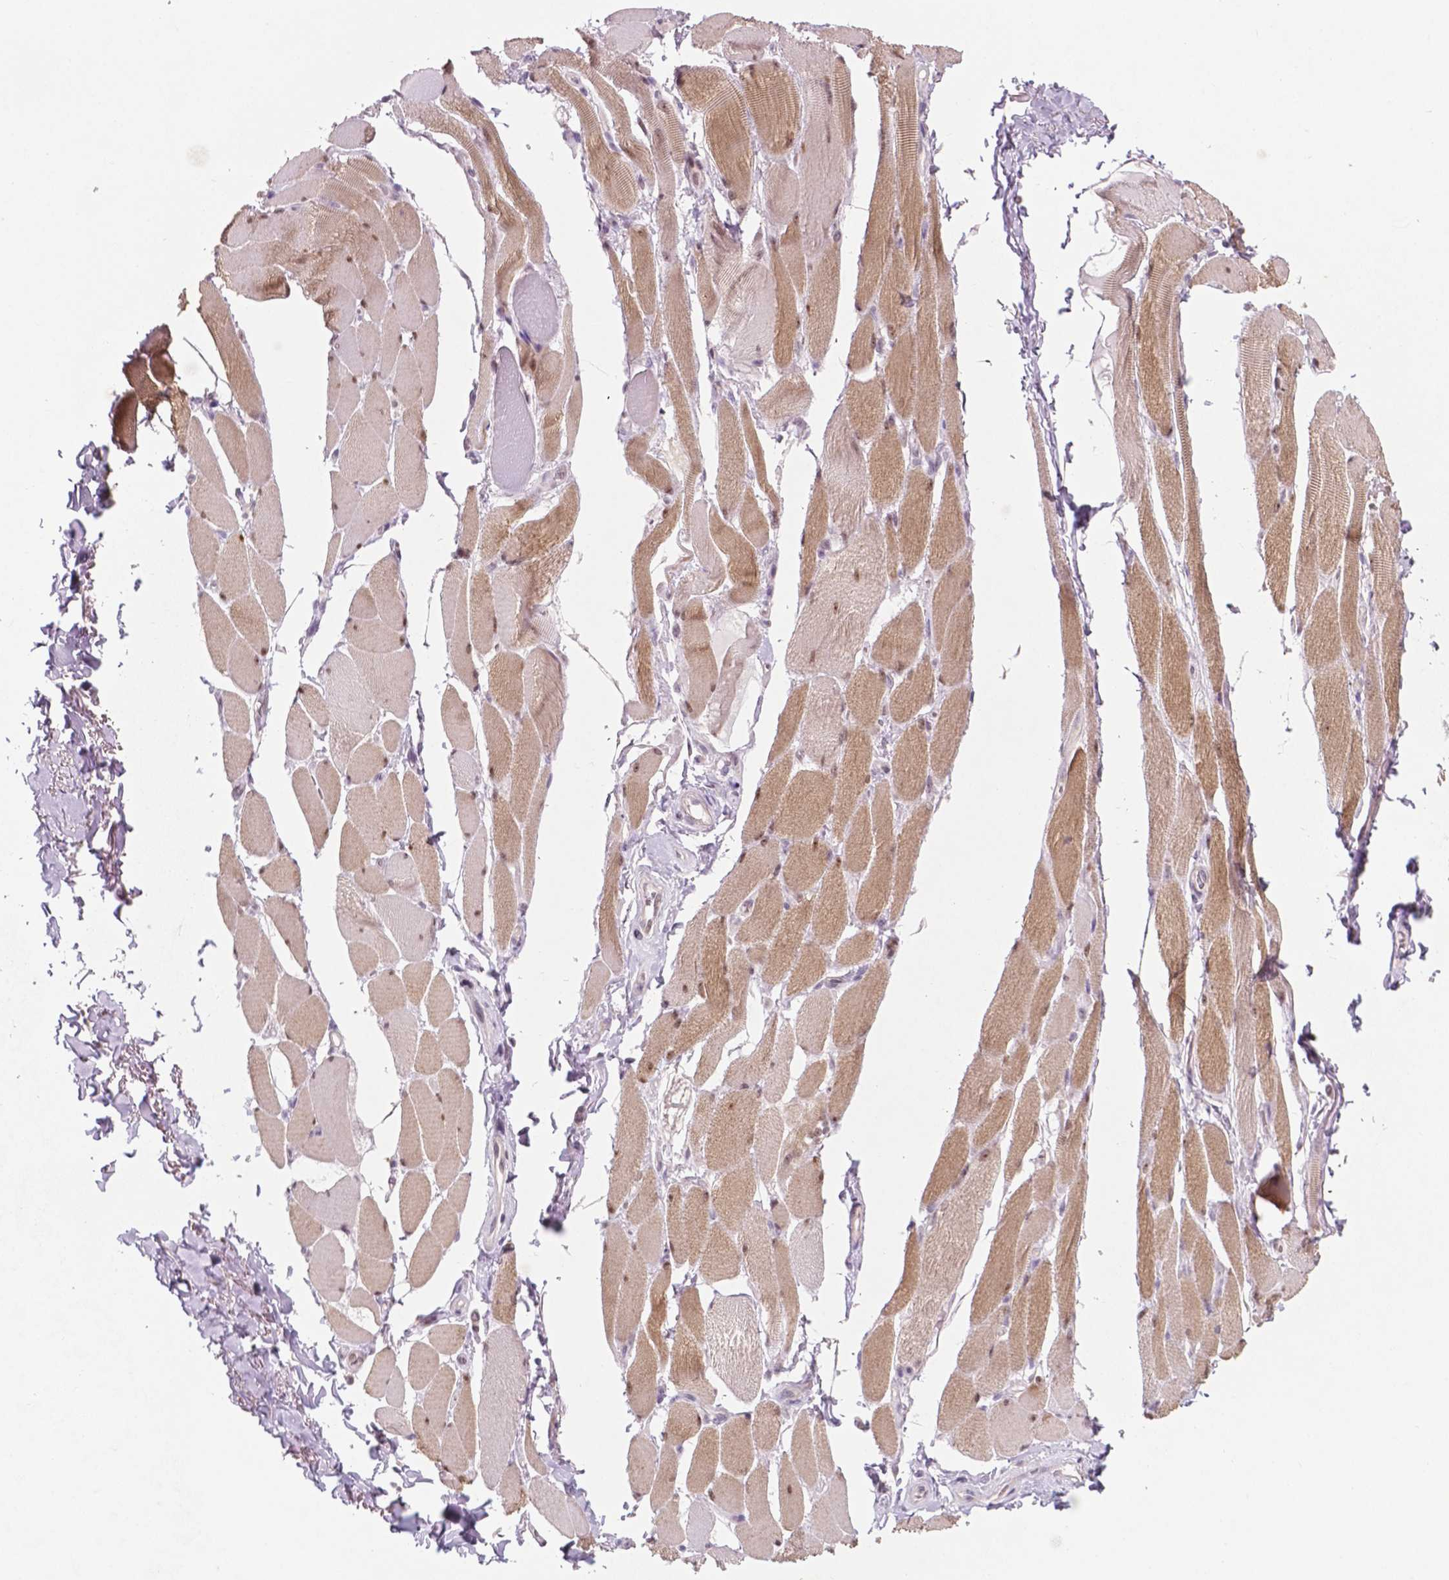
{"staining": {"intensity": "moderate", "quantity": "25%-75%", "location": "cytoplasmic/membranous,nuclear"}, "tissue": "skeletal muscle", "cell_type": "Myocytes", "image_type": "normal", "snomed": [{"axis": "morphology", "description": "Normal tissue, NOS"}, {"axis": "topography", "description": "Skeletal muscle"}, {"axis": "topography", "description": "Anal"}, {"axis": "topography", "description": "Peripheral nerve tissue"}], "caption": "Protein expression analysis of benign skeletal muscle demonstrates moderate cytoplasmic/membranous,nuclear staining in approximately 25%-75% of myocytes. Ihc stains the protein of interest in brown and the nuclei are stained blue.", "gene": "FAM50B", "patient": {"sex": "male", "age": 53}}